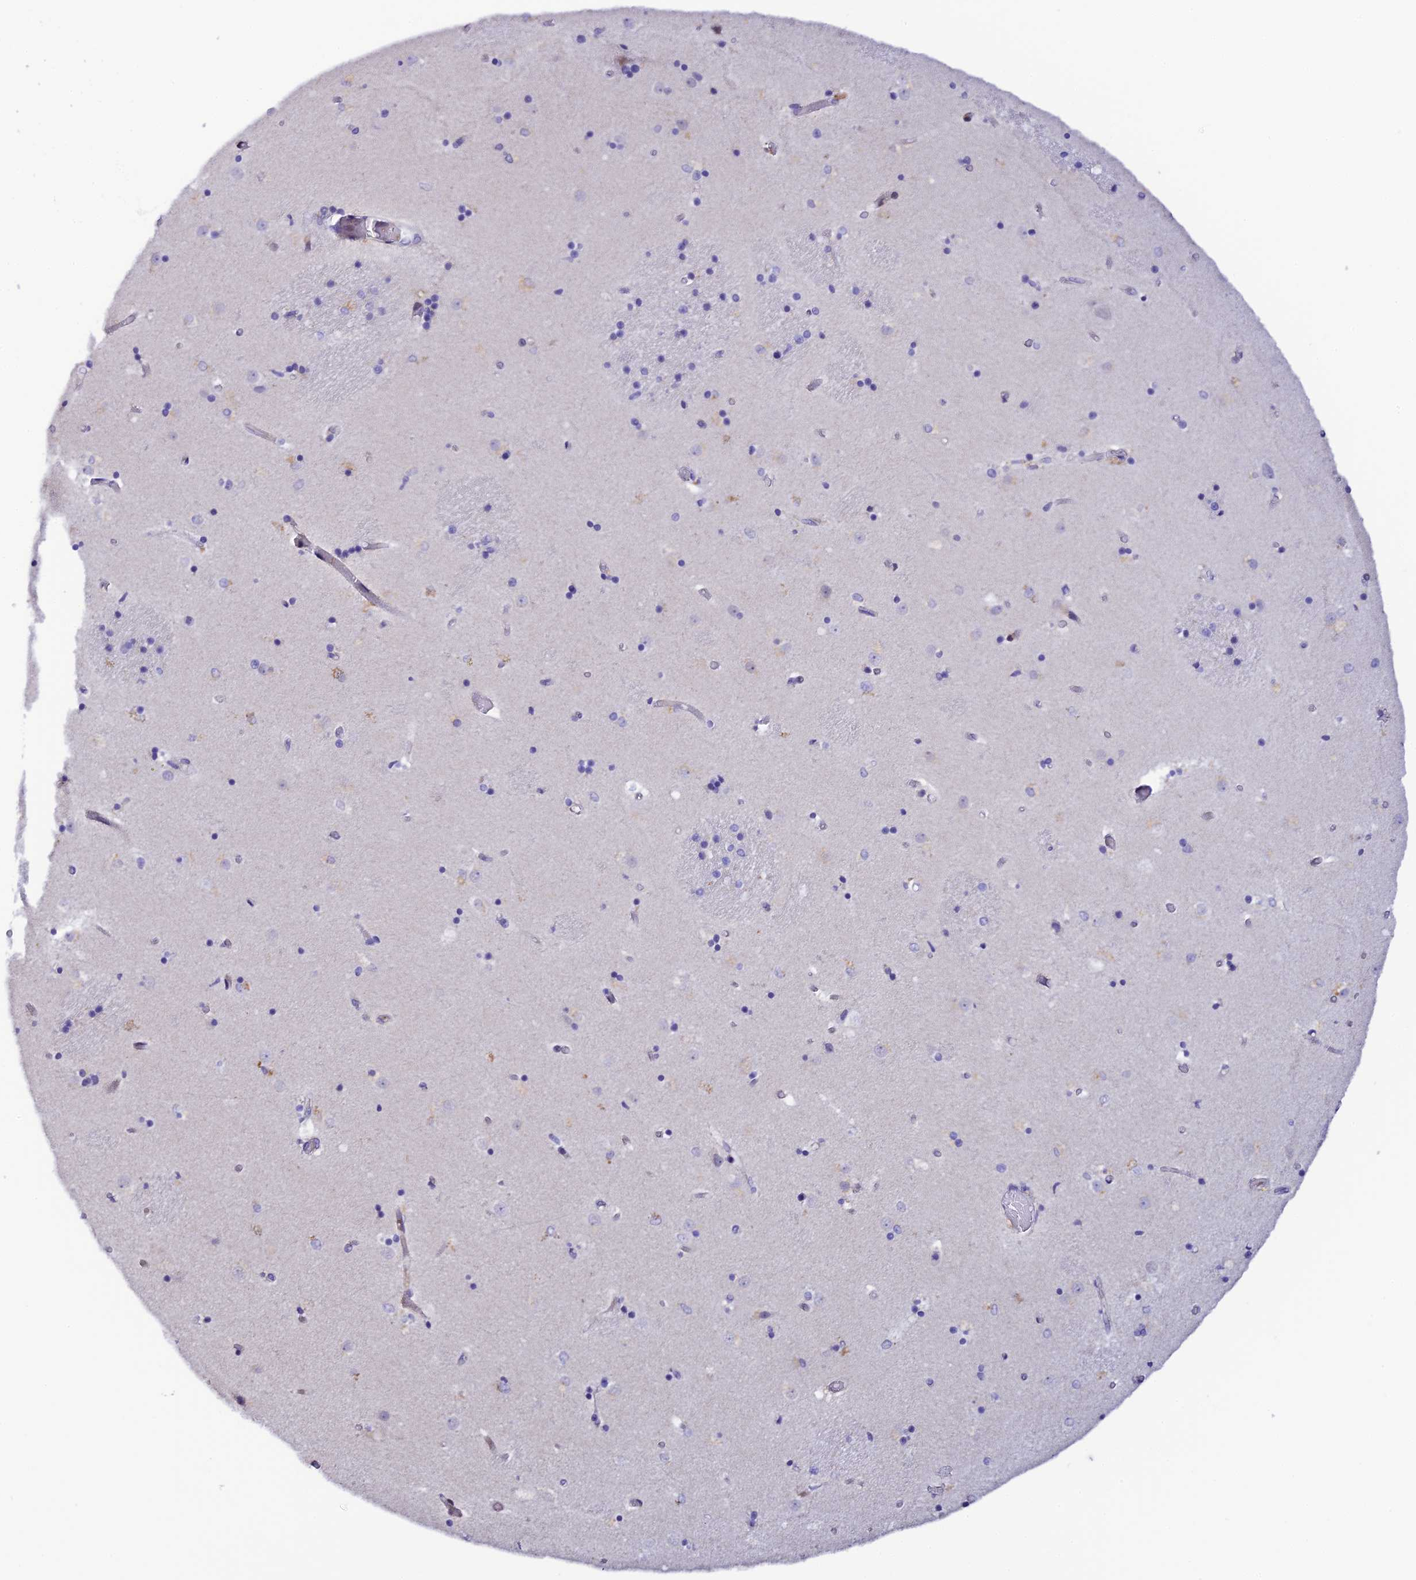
{"staining": {"intensity": "negative", "quantity": "none", "location": "none"}, "tissue": "caudate", "cell_type": "Glial cells", "image_type": "normal", "snomed": [{"axis": "morphology", "description": "Normal tissue, NOS"}, {"axis": "topography", "description": "Lateral ventricle wall"}], "caption": "A histopathology image of caudate stained for a protein shows no brown staining in glial cells.", "gene": "RASGEF1B", "patient": {"sex": "female", "age": 52}}